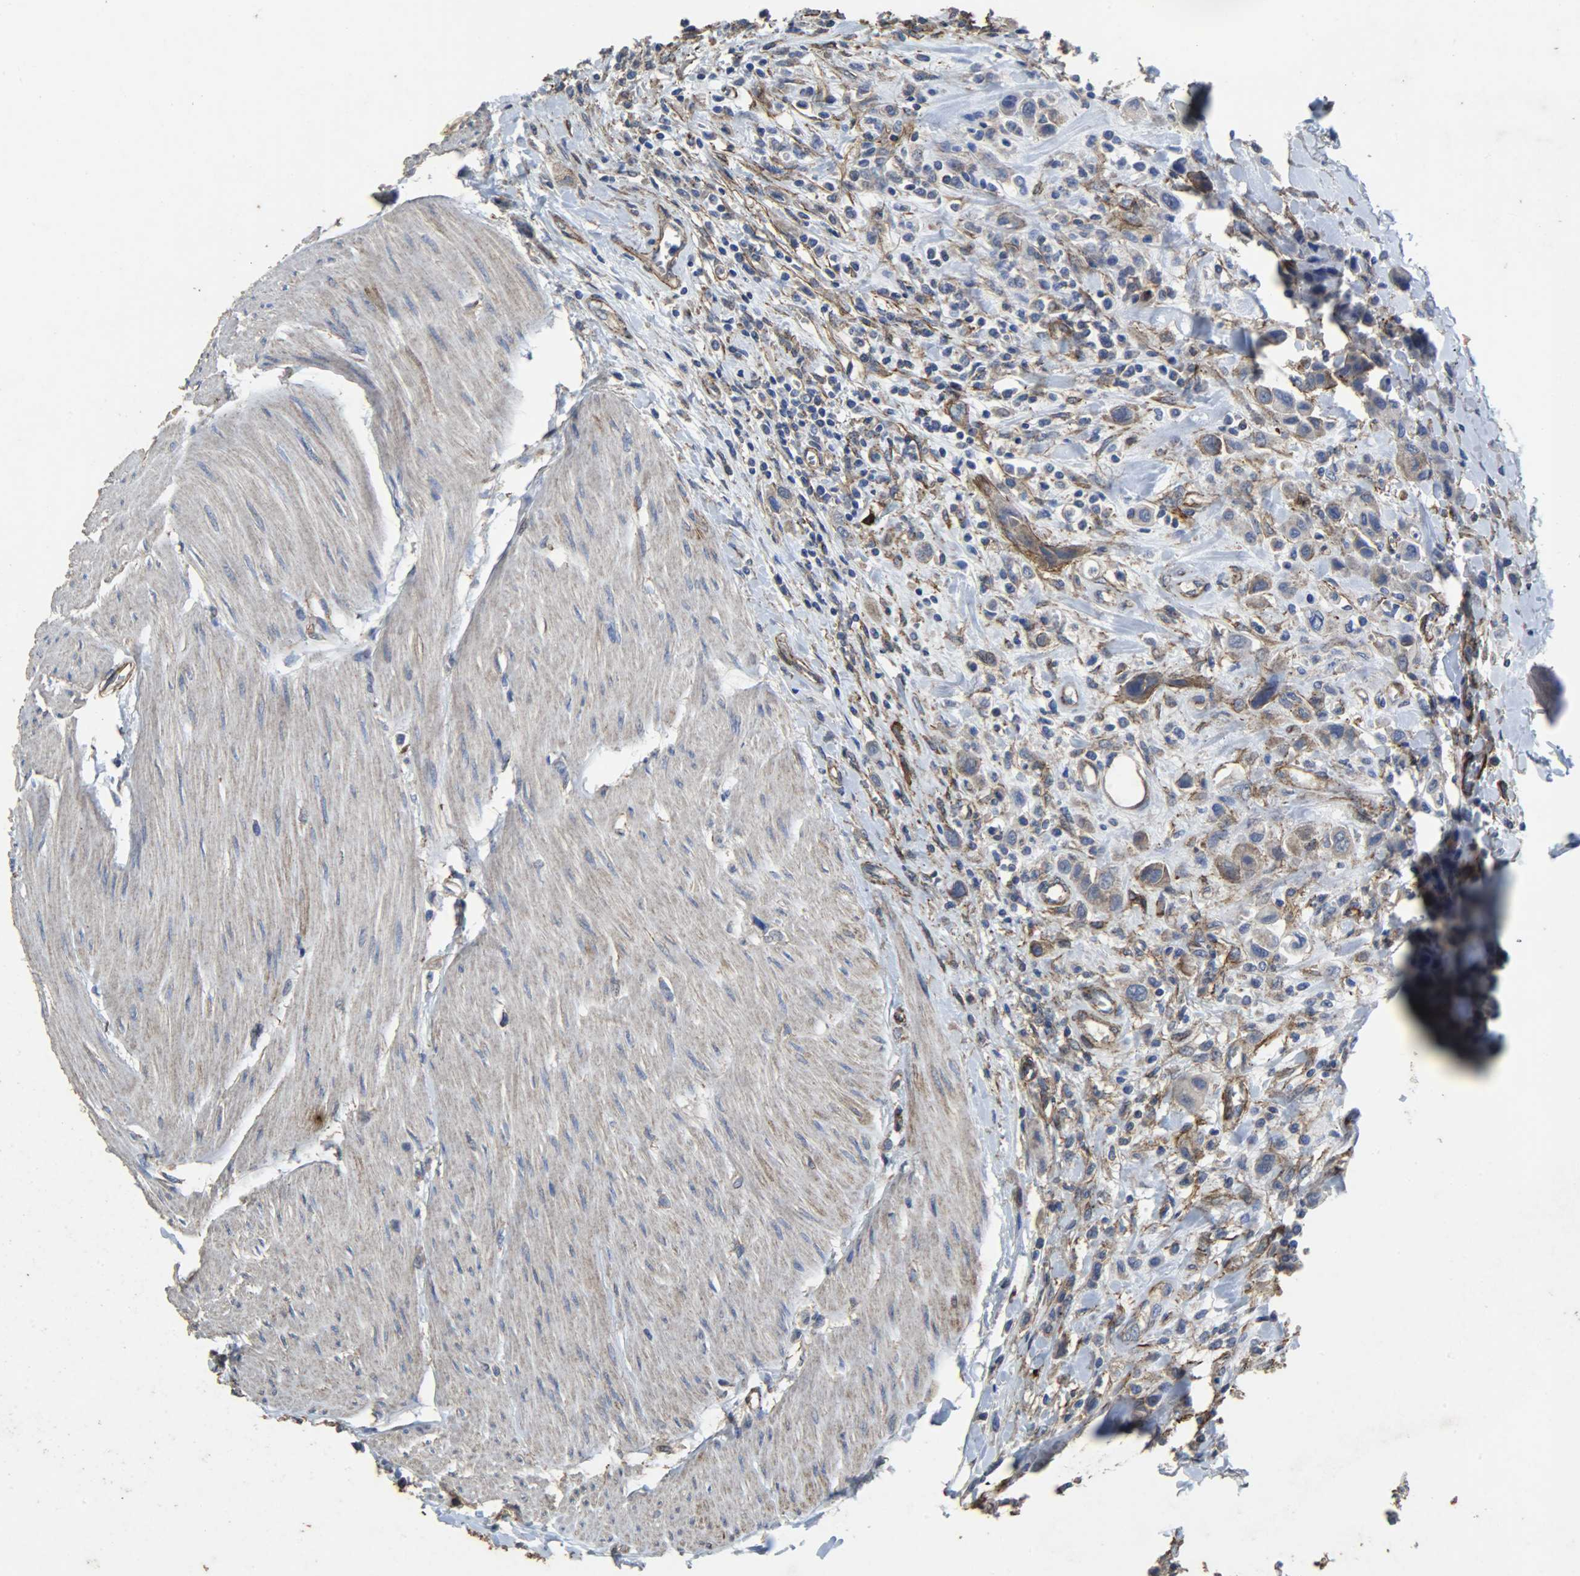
{"staining": {"intensity": "weak", "quantity": "25%-75%", "location": "cytoplasmic/membranous"}, "tissue": "urothelial cancer", "cell_type": "Tumor cells", "image_type": "cancer", "snomed": [{"axis": "morphology", "description": "Urothelial carcinoma, High grade"}, {"axis": "topography", "description": "Urinary bladder"}], "caption": "Weak cytoplasmic/membranous protein expression is appreciated in approximately 25%-75% of tumor cells in high-grade urothelial carcinoma.", "gene": "TPM4", "patient": {"sex": "male", "age": 50}}